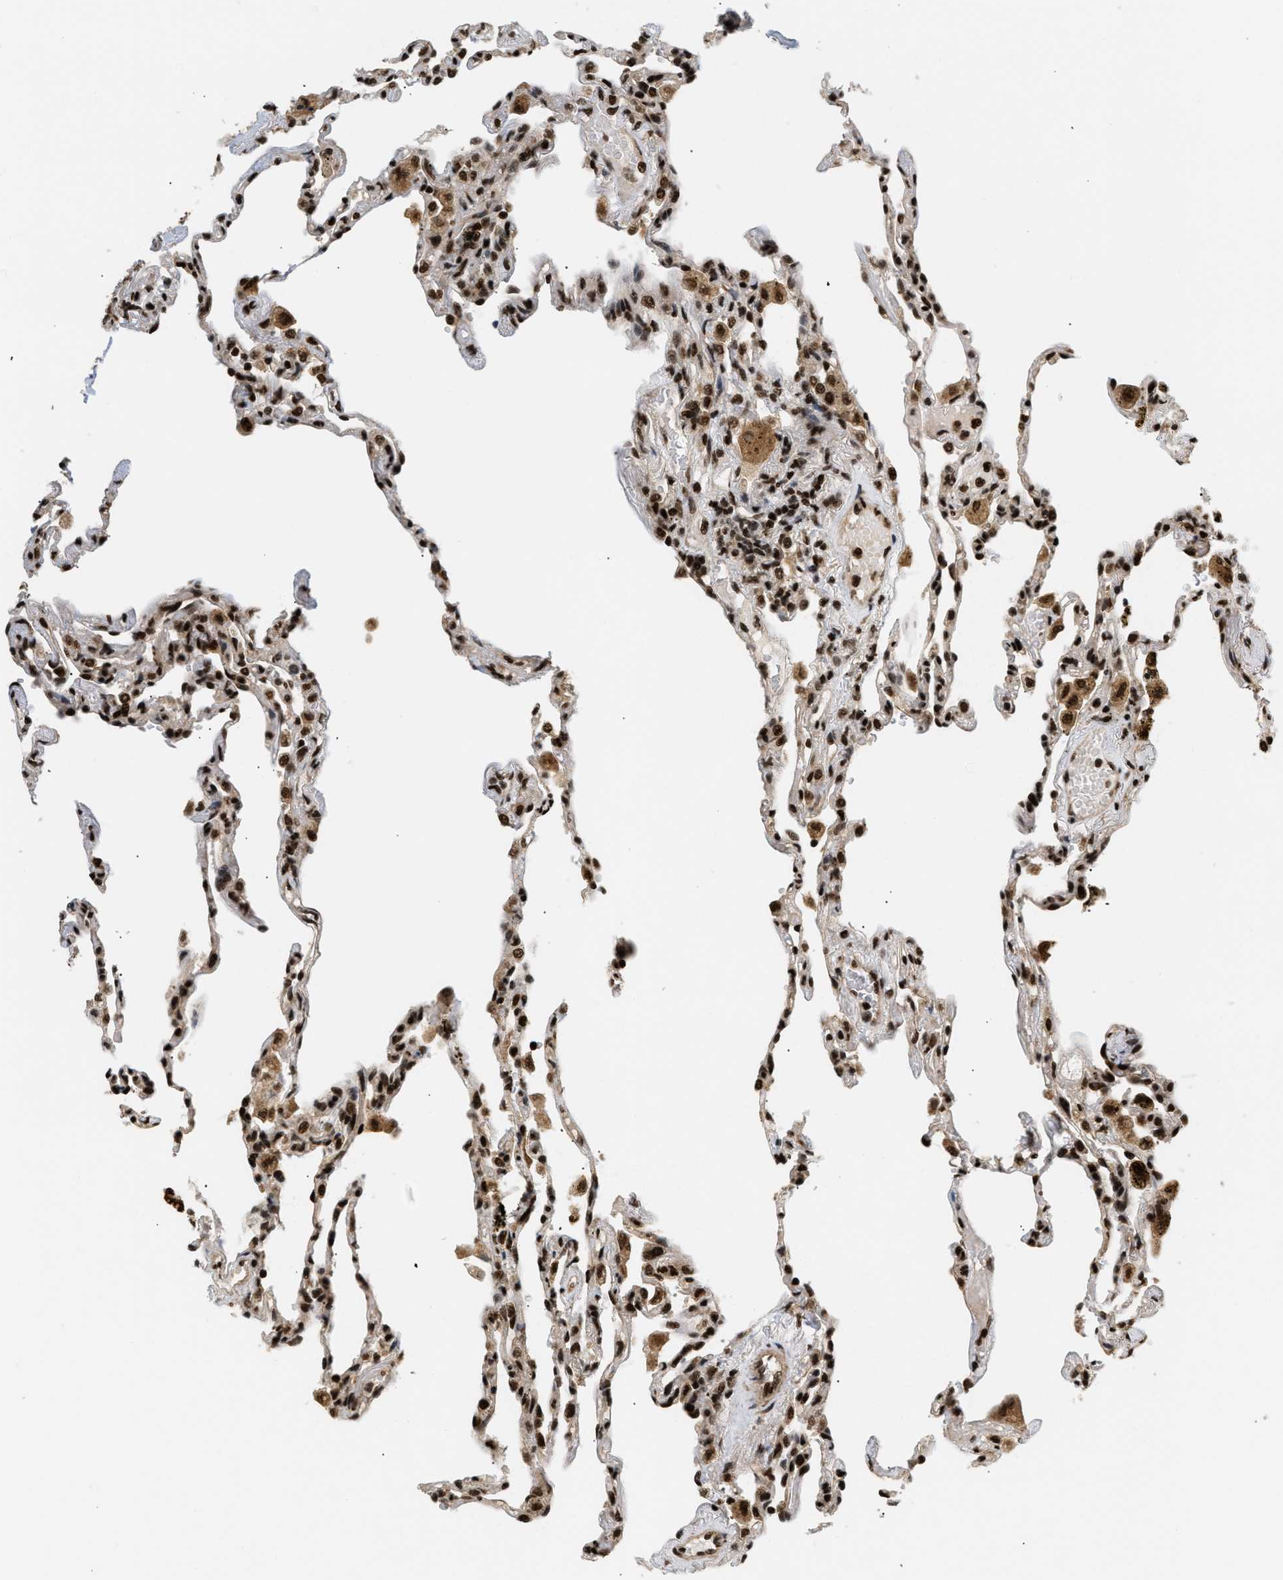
{"staining": {"intensity": "strong", "quantity": ">75%", "location": "nuclear"}, "tissue": "lung", "cell_type": "Alveolar cells", "image_type": "normal", "snomed": [{"axis": "morphology", "description": "Normal tissue, NOS"}, {"axis": "topography", "description": "Lung"}], "caption": "Protein analysis of benign lung displays strong nuclear expression in approximately >75% of alveolar cells.", "gene": "RBM5", "patient": {"sex": "male", "age": 59}}